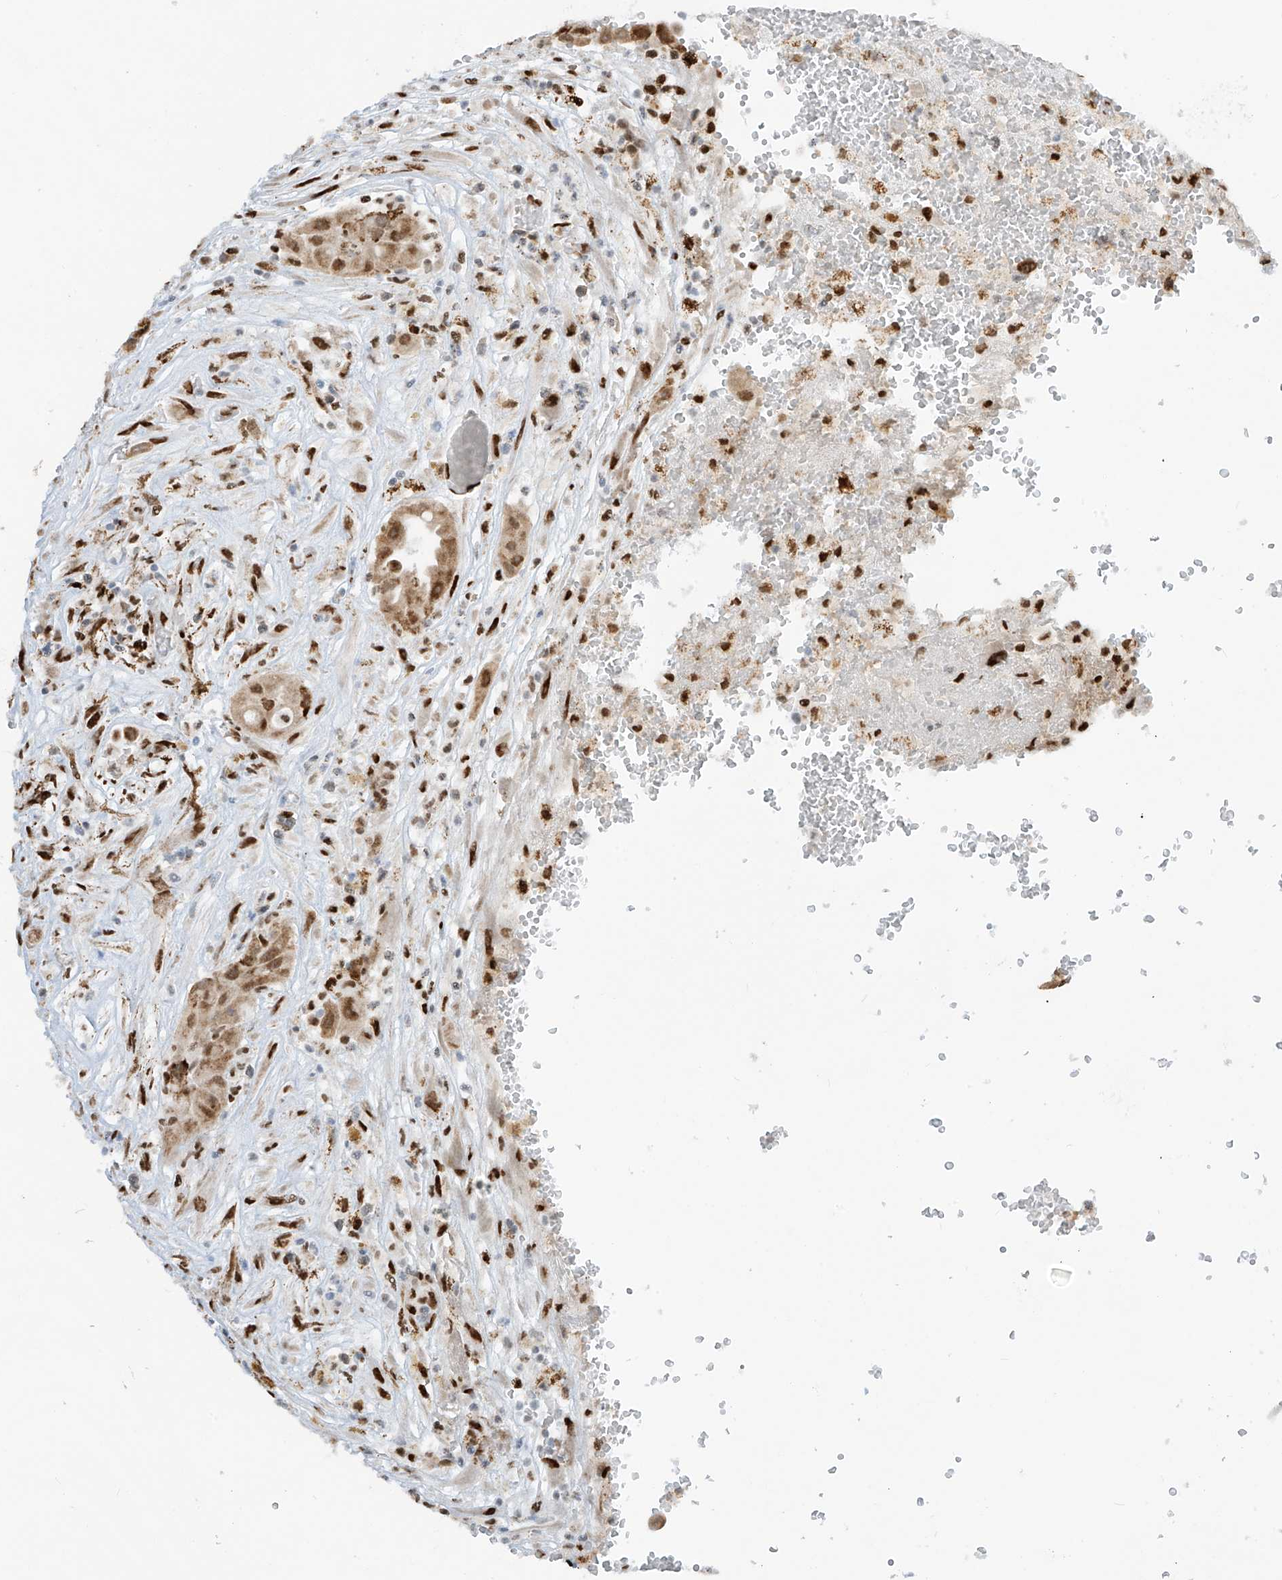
{"staining": {"intensity": "moderate", "quantity": ">75%", "location": "cytoplasmic/membranous,nuclear"}, "tissue": "thyroid cancer", "cell_type": "Tumor cells", "image_type": "cancer", "snomed": [{"axis": "morphology", "description": "Papillary adenocarcinoma, NOS"}, {"axis": "topography", "description": "Thyroid gland"}], "caption": "Immunohistochemical staining of human thyroid cancer (papillary adenocarcinoma) shows moderate cytoplasmic/membranous and nuclear protein staining in approximately >75% of tumor cells.", "gene": "PM20D2", "patient": {"sex": "male", "age": 77}}